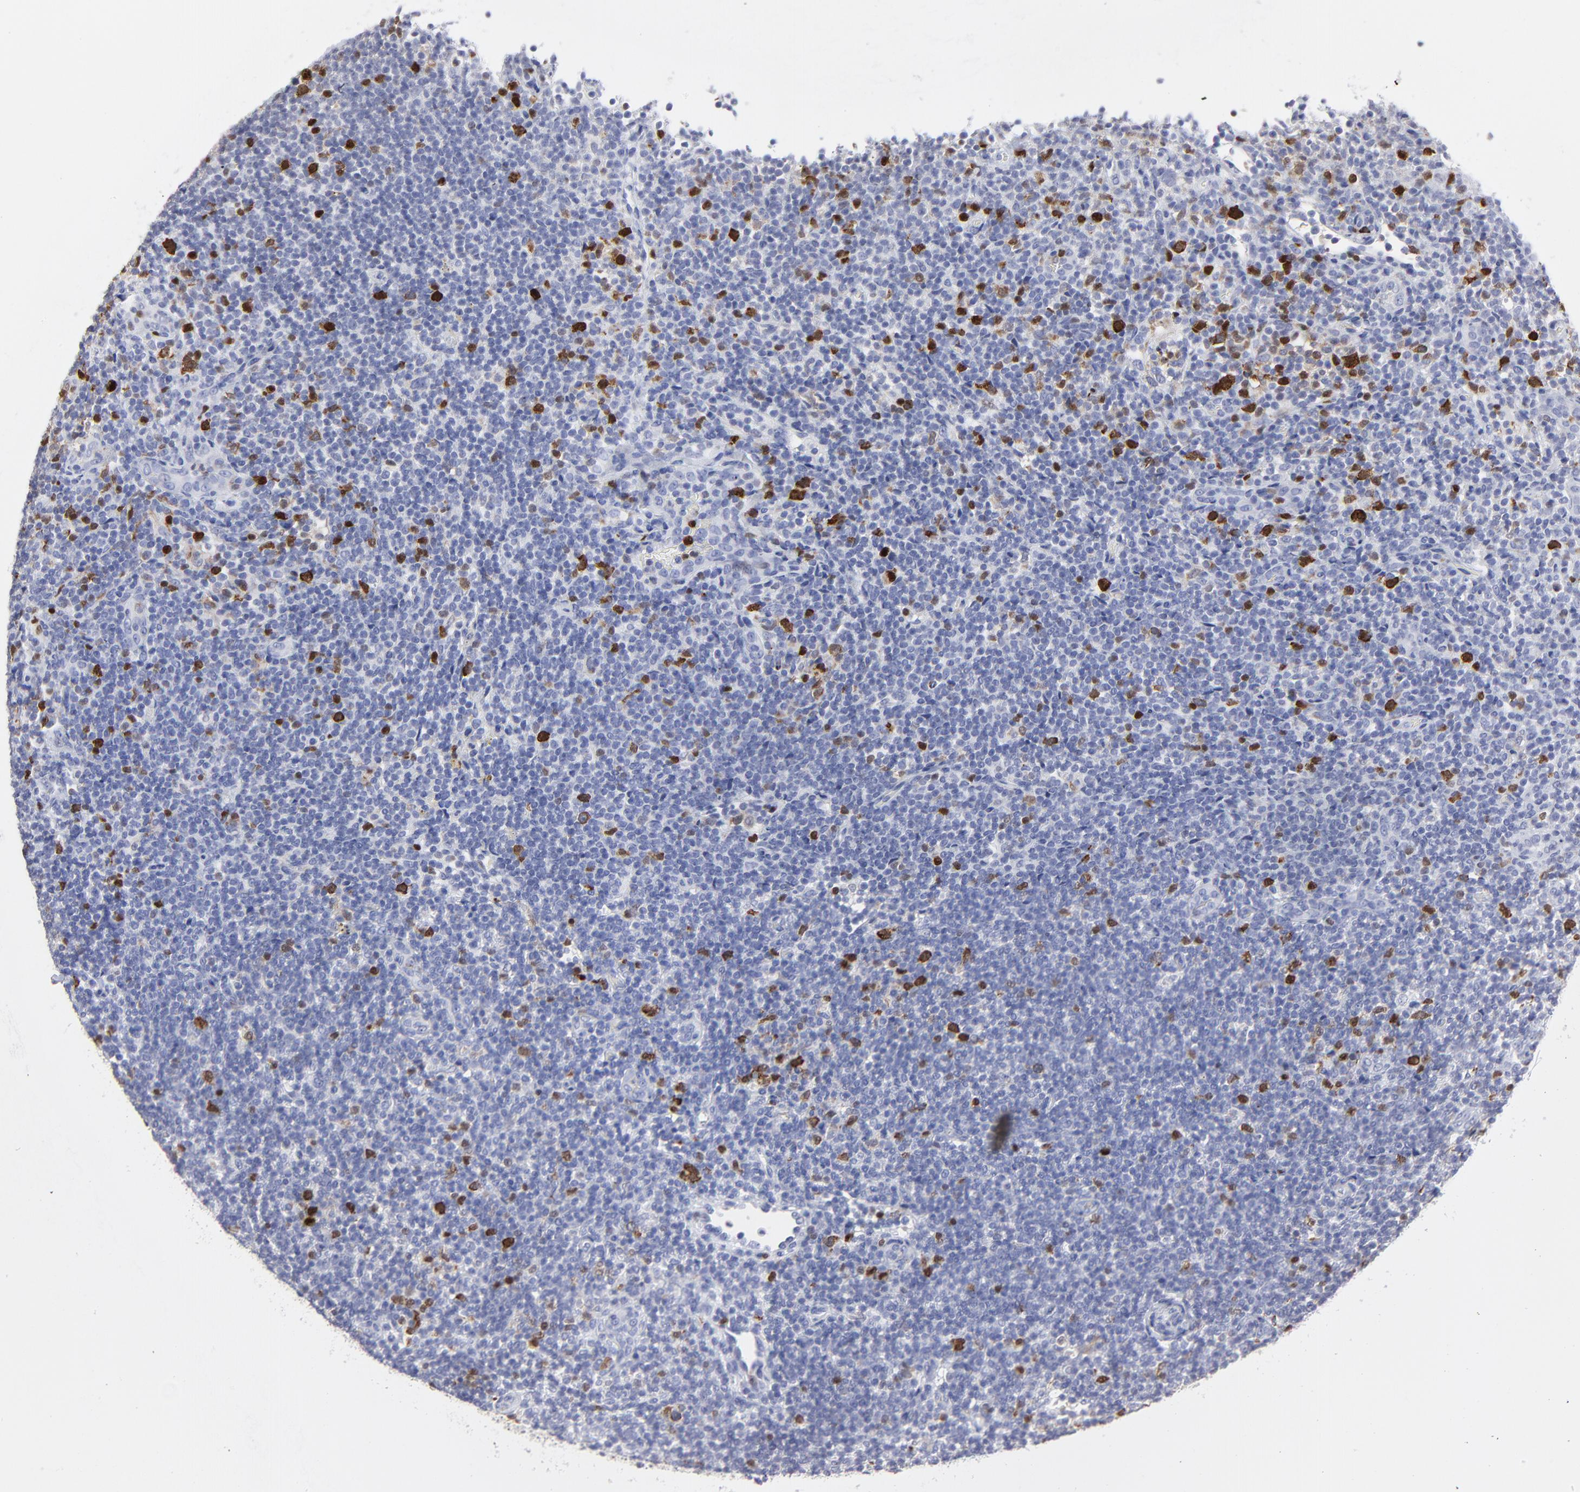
{"staining": {"intensity": "strong", "quantity": "<25%", "location": "cytoplasmic/membranous,nuclear"}, "tissue": "lymphoma", "cell_type": "Tumor cells", "image_type": "cancer", "snomed": [{"axis": "morphology", "description": "Malignant lymphoma, non-Hodgkin's type, Low grade"}, {"axis": "topography", "description": "Lymph node"}], "caption": "Strong cytoplasmic/membranous and nuclear protein expression is identified in approximately <25% of tumor cells in low-grade malignant lymphoma, non-Hodgkin's type. The protein is shown in brown color, while the nuclei are stained blue.", "gene": "NCAPH", "patient": {"sex": "female", "age": 76}}